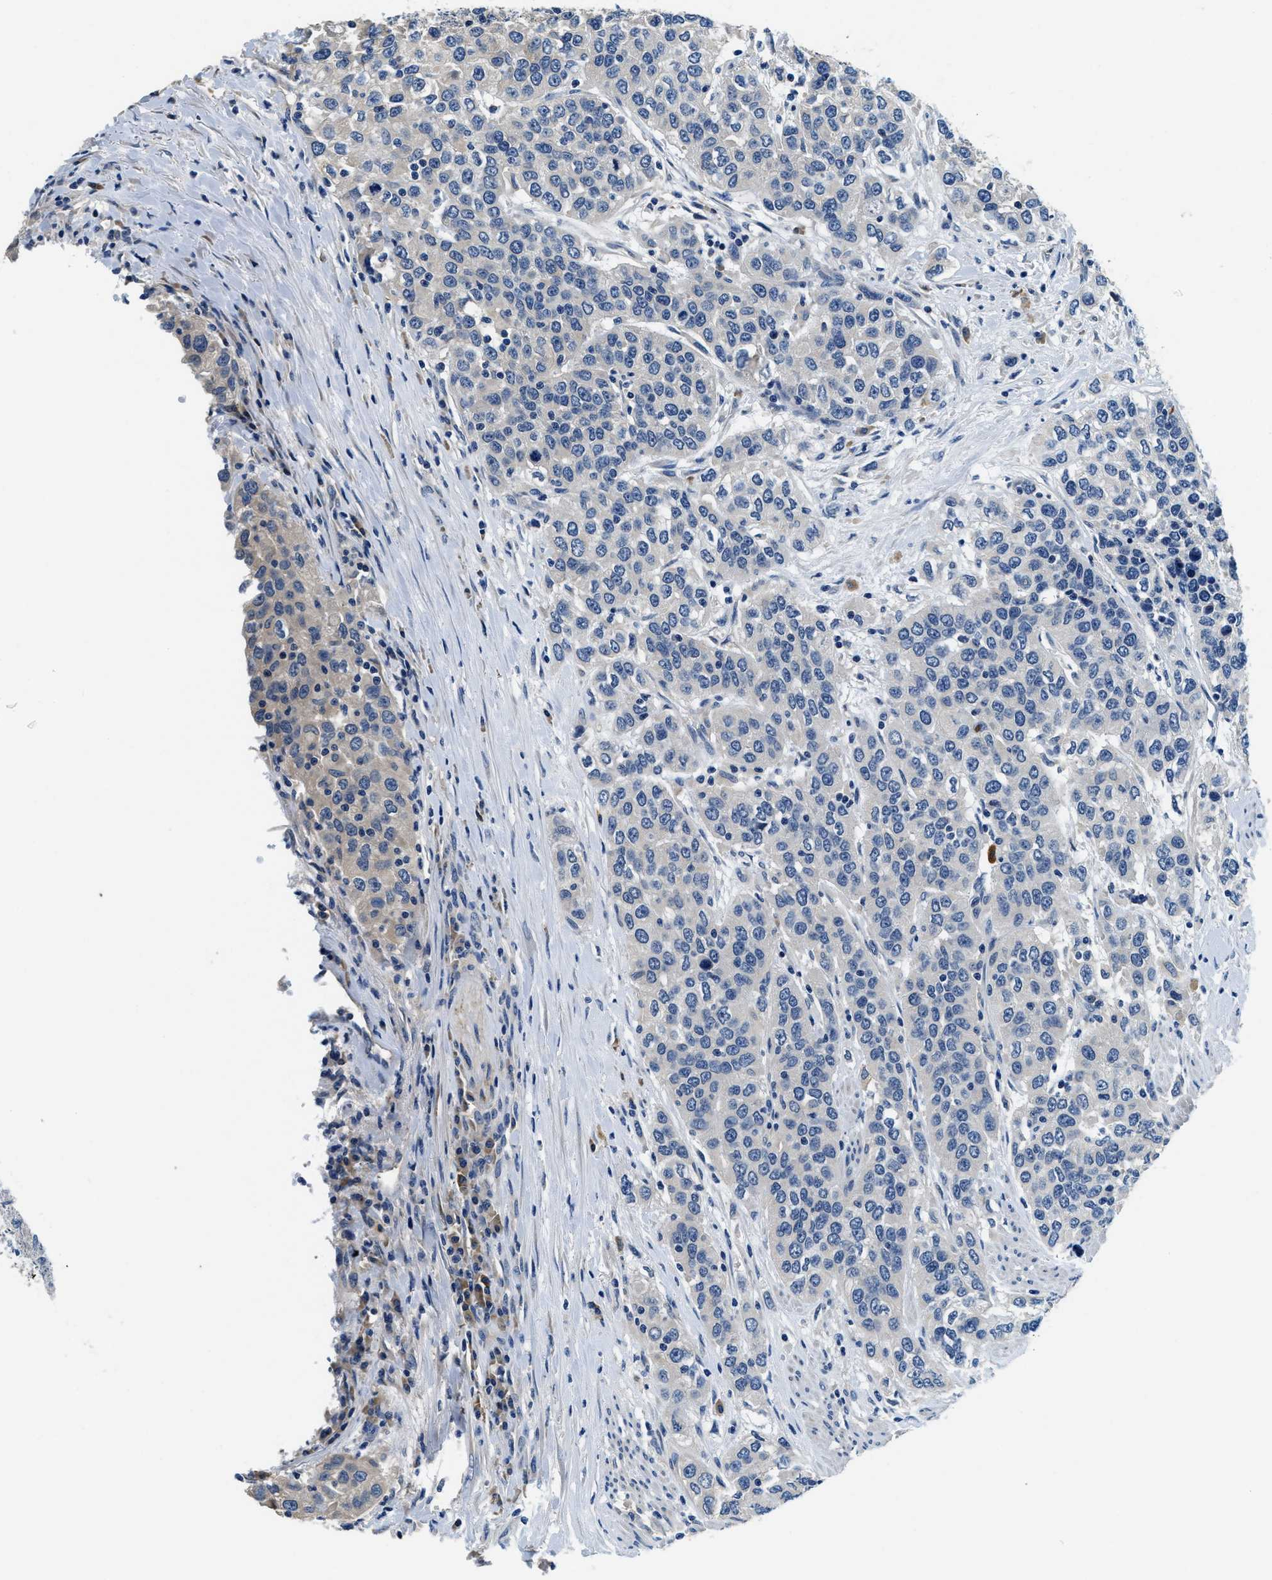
{"staining": {"intensity": "negative", "quantity": "none", "location": "none"}, "tissue": "urothelial cancer", "cell_type": "Tumor cells", "image_type": "cancer", "snomed": [{"axis": "morphology", "description": "Urothelial carcinoma, High grade"}, {"axis": "topography", "description": "Urinary bladder"}], "caption": "Histopathology image shows no protein staining in tumor cells of high-grade urothelial carcinoma tissue.", "gene": "ALDH3A2", "patient": {"sex": "female", "age": 80}}